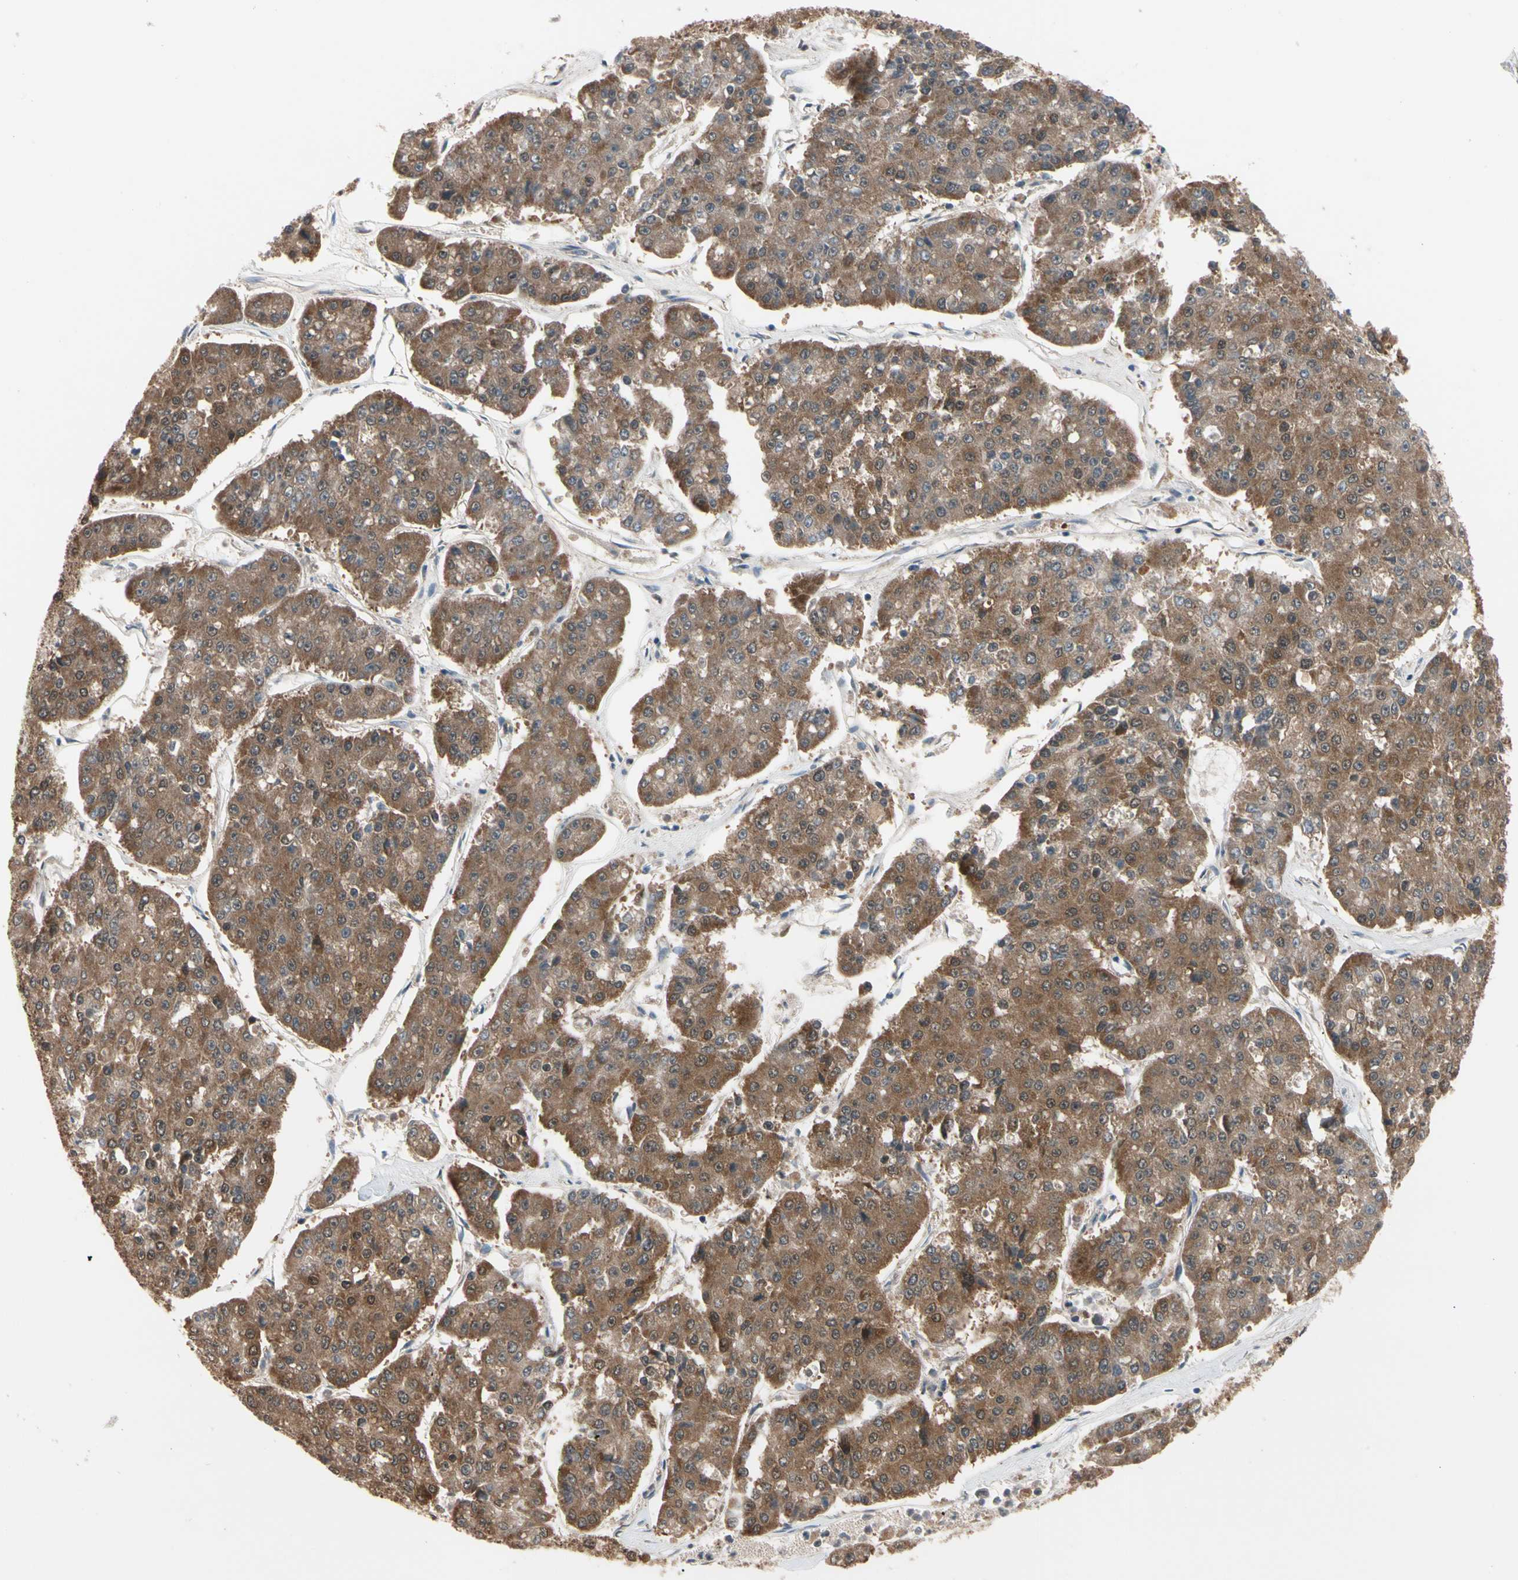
{"staining": {"intensity": "strong", "quantity": ">75%", "location": "cytoplasmic/membranous"}, "tissue": "pancreatic cancer", "cell_type": "Tumor cells", "image_type": "cancer", "snomed": [{"axis": "morphology", "description": "Adenocarcinoma, NOS"}, {"axis": "topography", "description": "Pancreas"}], "caption": "A high amount of strong cytoplasmic/membranous staining is present in approximately >75% of tumor cells in pancreatic adenocarcinoma tissue. (DAB = brown stain, brightfield microscopy at high magnification).", "gene": "MTHFS", "patient": {"sex": "male", "age": 50}}